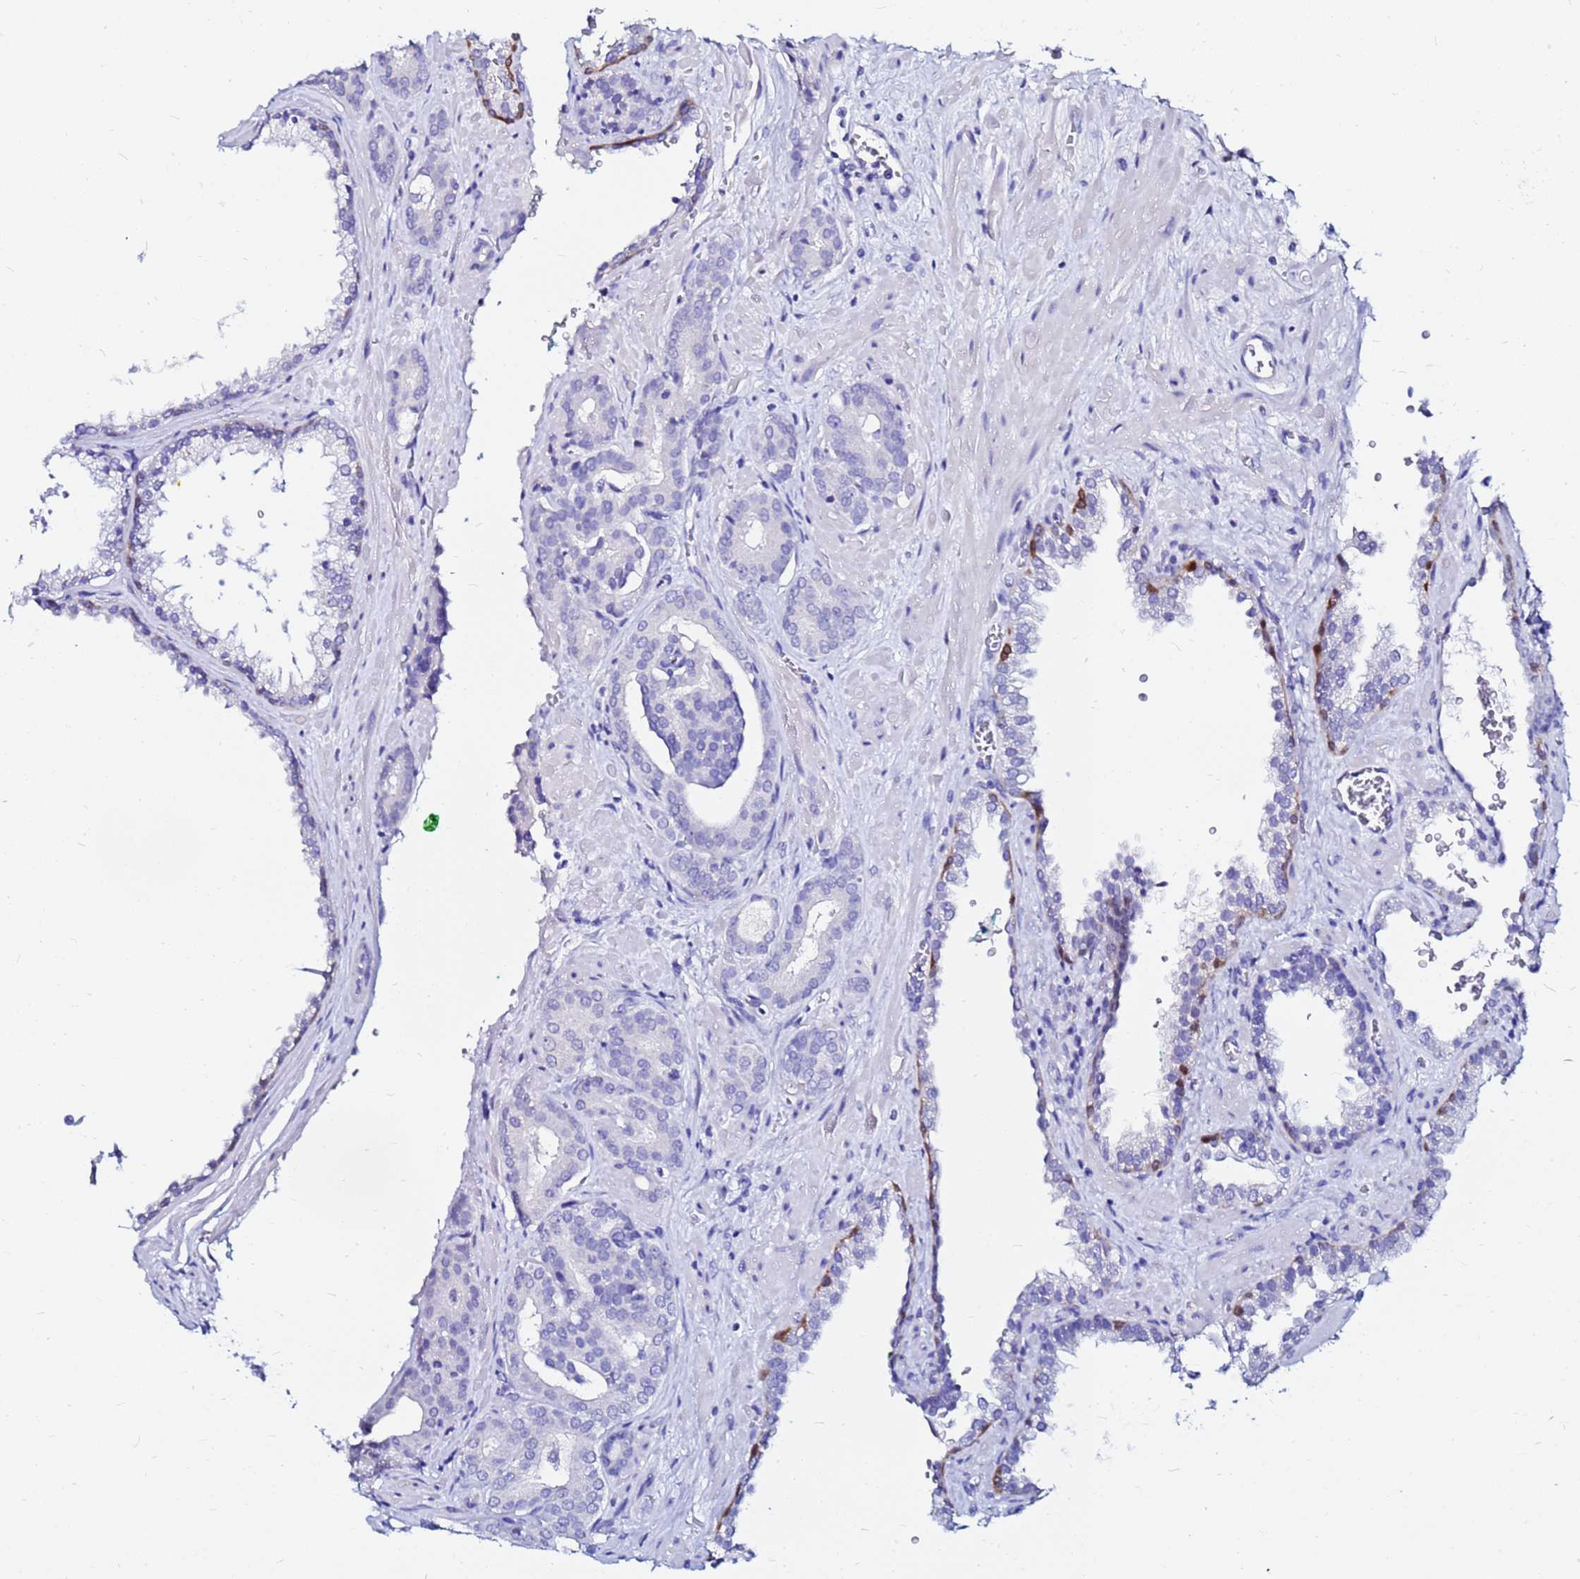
{"staining": {"intensity": "negative", "quantity": "none", "location": "none"}, "tissue": "prostate cancer", "cell_type": "Tumor cells", "image_type": "cancer", "snomed": [{"axis": "morphology", "description": "Adenocarcinoma, High grade"}, {"axis": "topography", "description": "Prostate"}], "caption": "High power microscopy micrograph of an immunohistochemistry histopathology image of prostate cancer (high-grade adenocarcinoma), revealing no significant expression in tumor cells. Brightfield microscopy of immunohistochemistry (IHC) stained with DAB (brown) and hematoxylin (blue), captured at high magnification.", "gene": "PPP1R14C", "patient": {"sex": "male", "age": 66}}